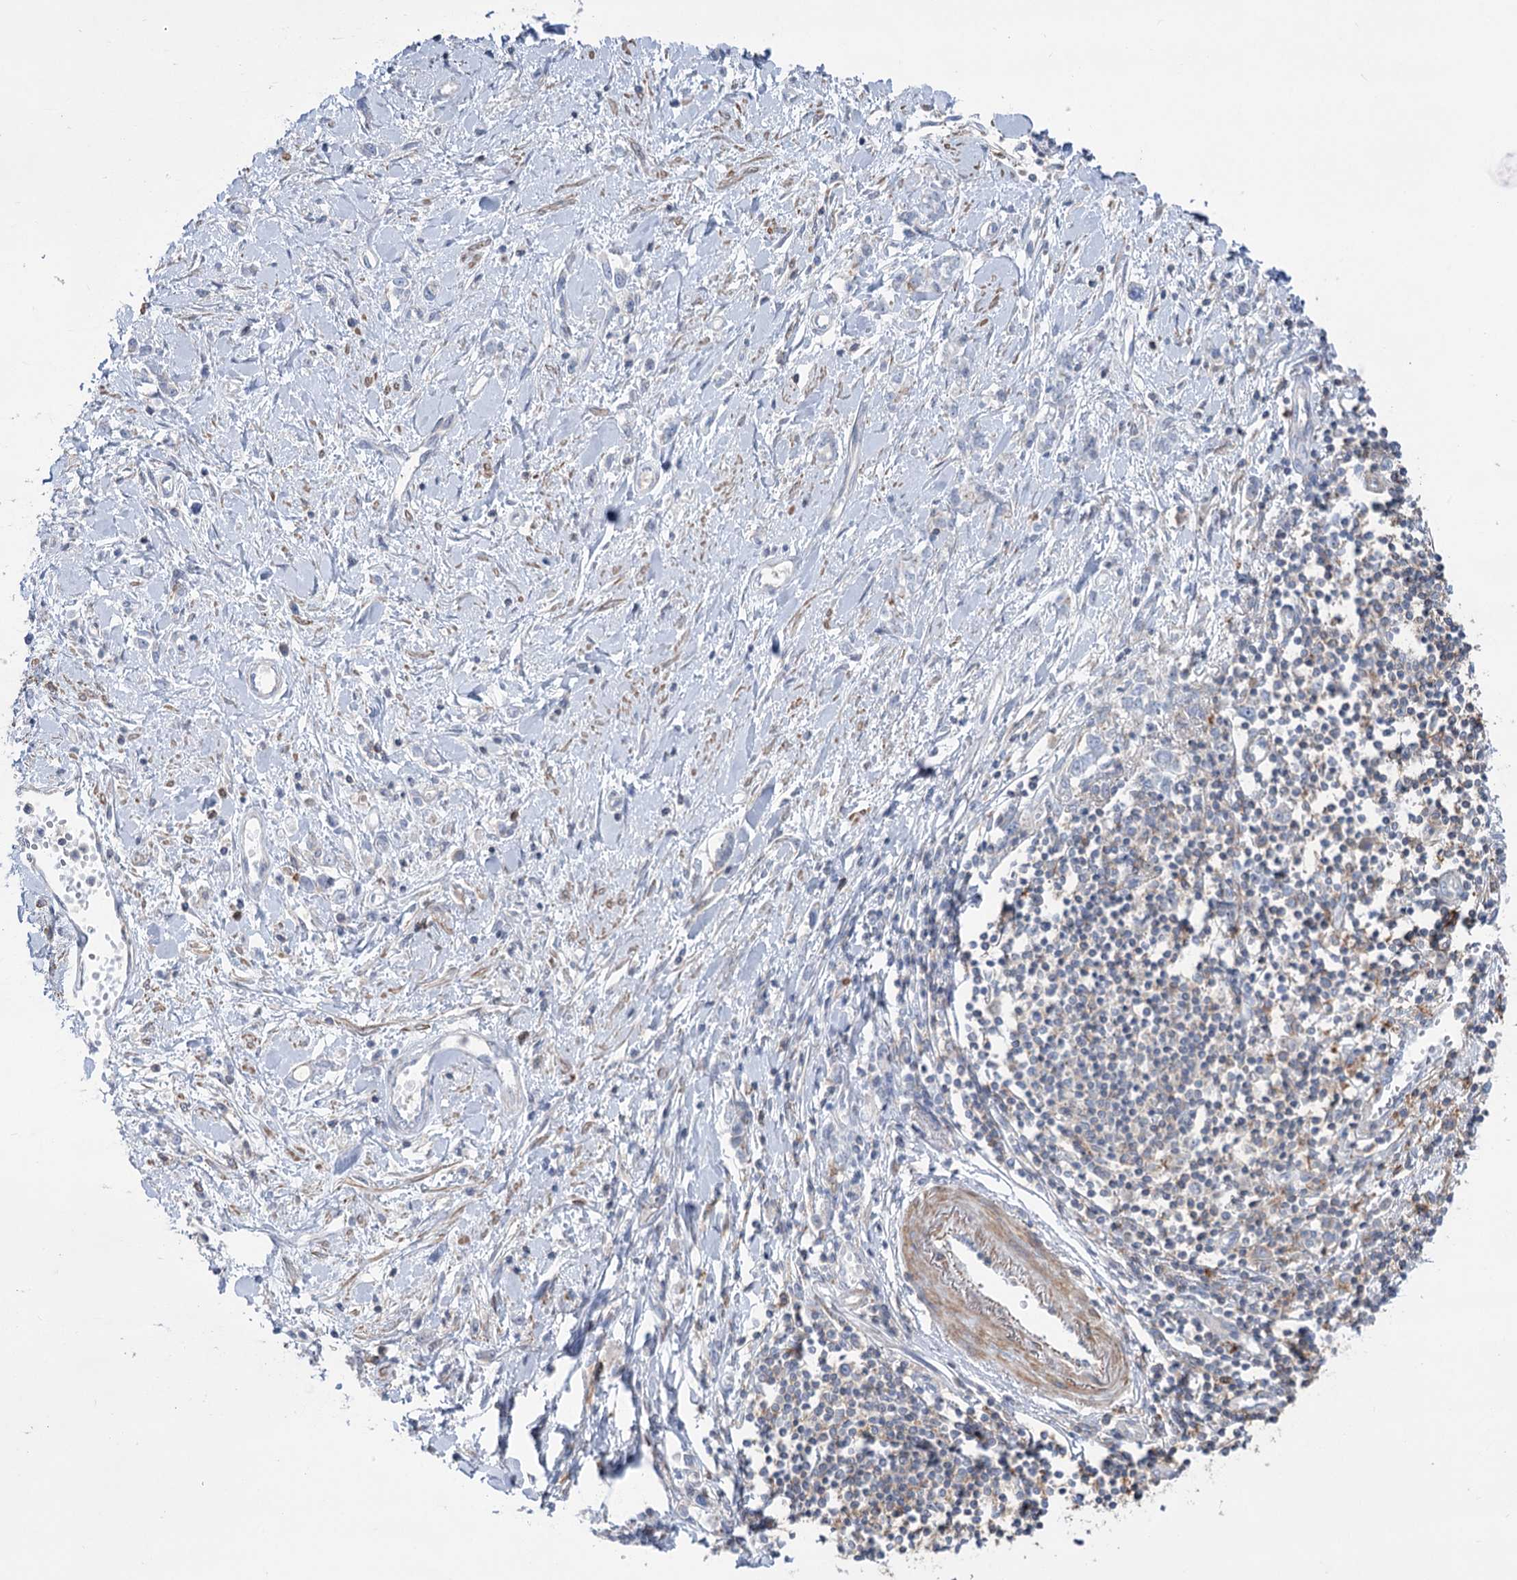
{"staining": {"intensity": "negative", "quantity": "none", "location": "none"}, "tissue": "stomach cancer", "cell_type": "Tumor cells", "image_type": "cancer", "snomed": [{"axis": "morphology", "description": "Adenocarcinoma, NOS"}, {"axis": "topography", "description": "Stomach"}], "caption": "A histopathology image of stomach cancer stained for a protein demonstrates no brown staining in tumor cells.", "gene": "LARP1B", "patient": {"sex": "female", "age": 76}}